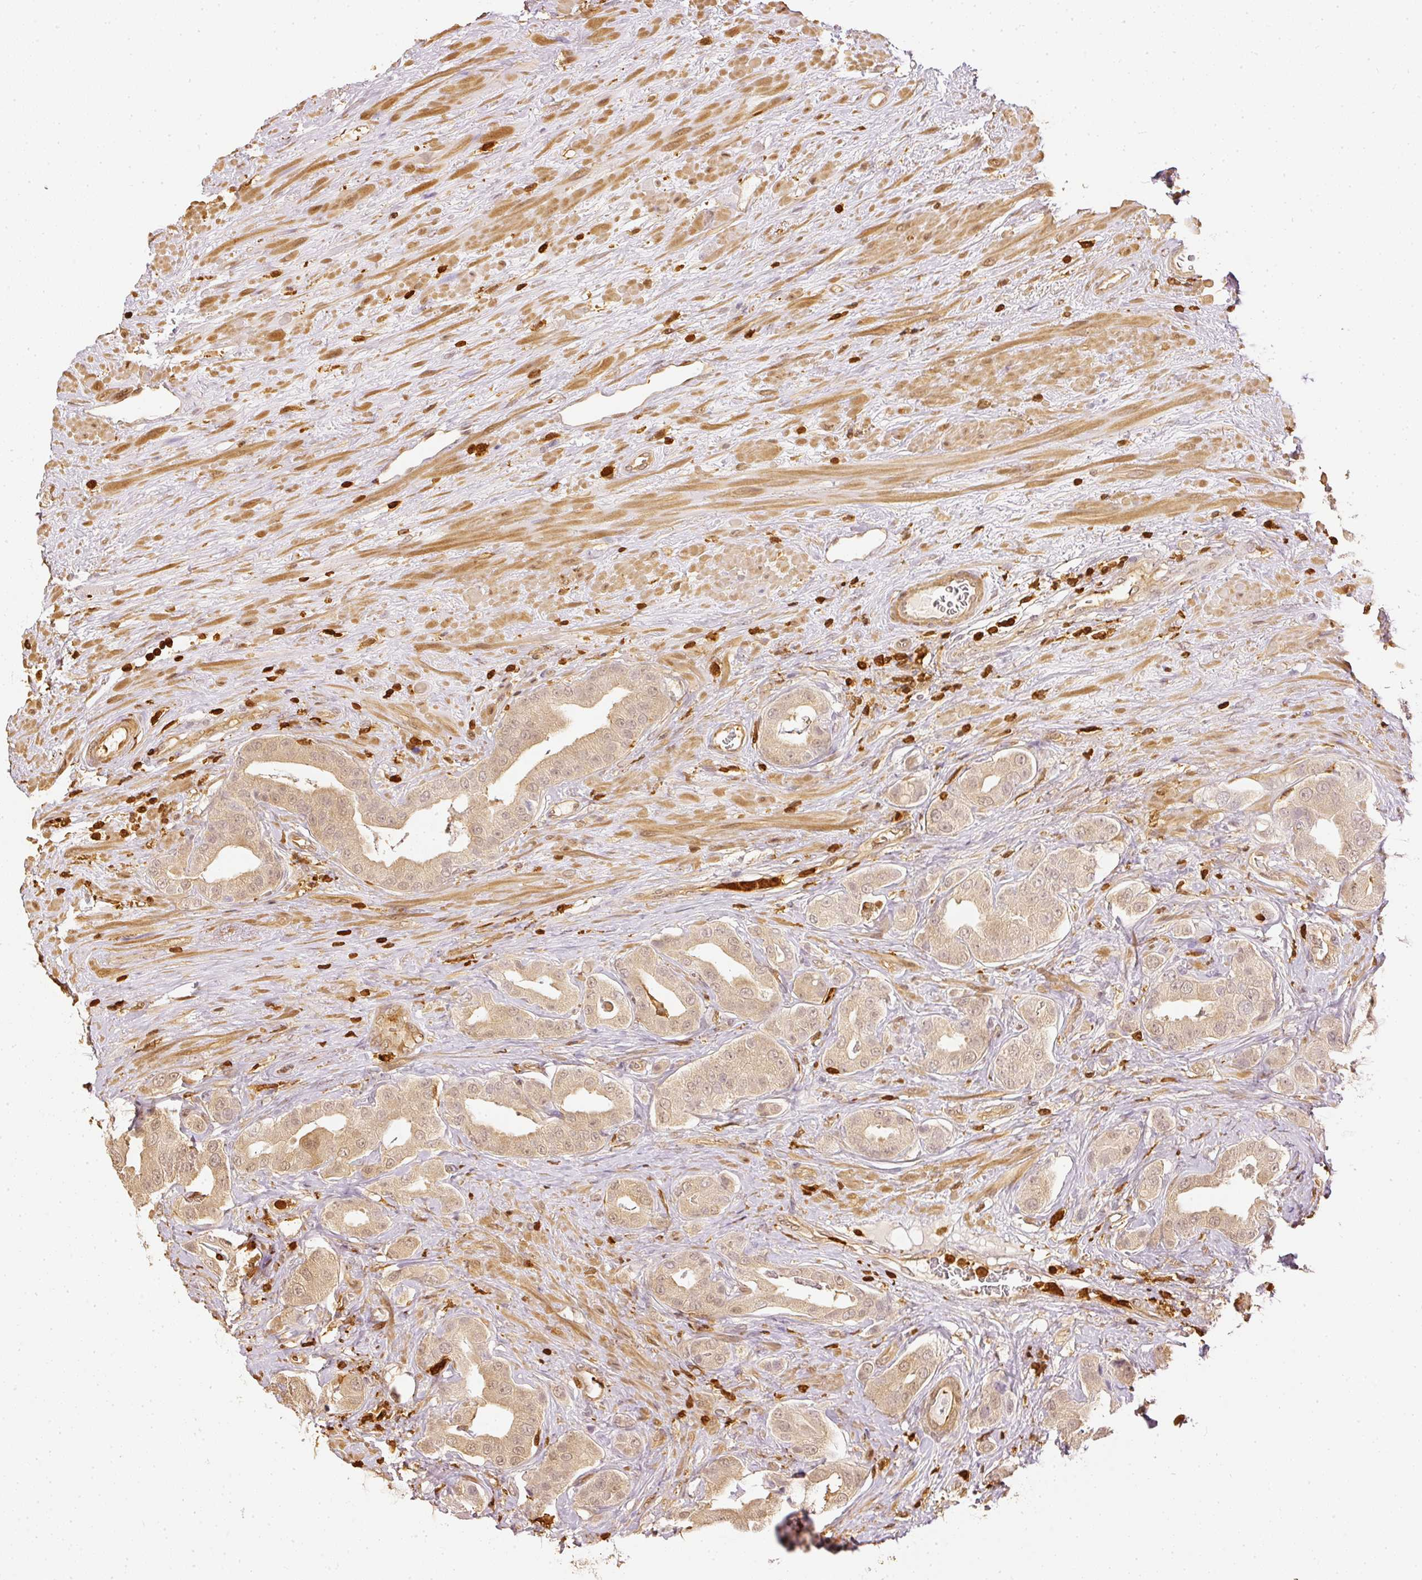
{"staining": {"intensity": "weak", "quantity": ">75%", "location": "cytoplasmic/membranous,nuclear"}, "tissue": "prostate cancer", "cell_type": "Tumor cells", "image_type": "cancer", "snomed": [{"axis": "morphology", "description": "Adenocarcinoma, High grade"}, {"axis": "topography", "description": "Prostate"}], "caption": "The immunohistochemical stain highlights weak cytoplasmic/membranous and nuclear positivity in tumor cells of prostate cancer tissue. Using DAB (3,3'-diaminobenzidine) (brown) and hematoxylin (blue) stains, captured at high magnification using brightfield microscopy.", "gene": "PFN1", "patient": {"sex": "male", "age": 63}}